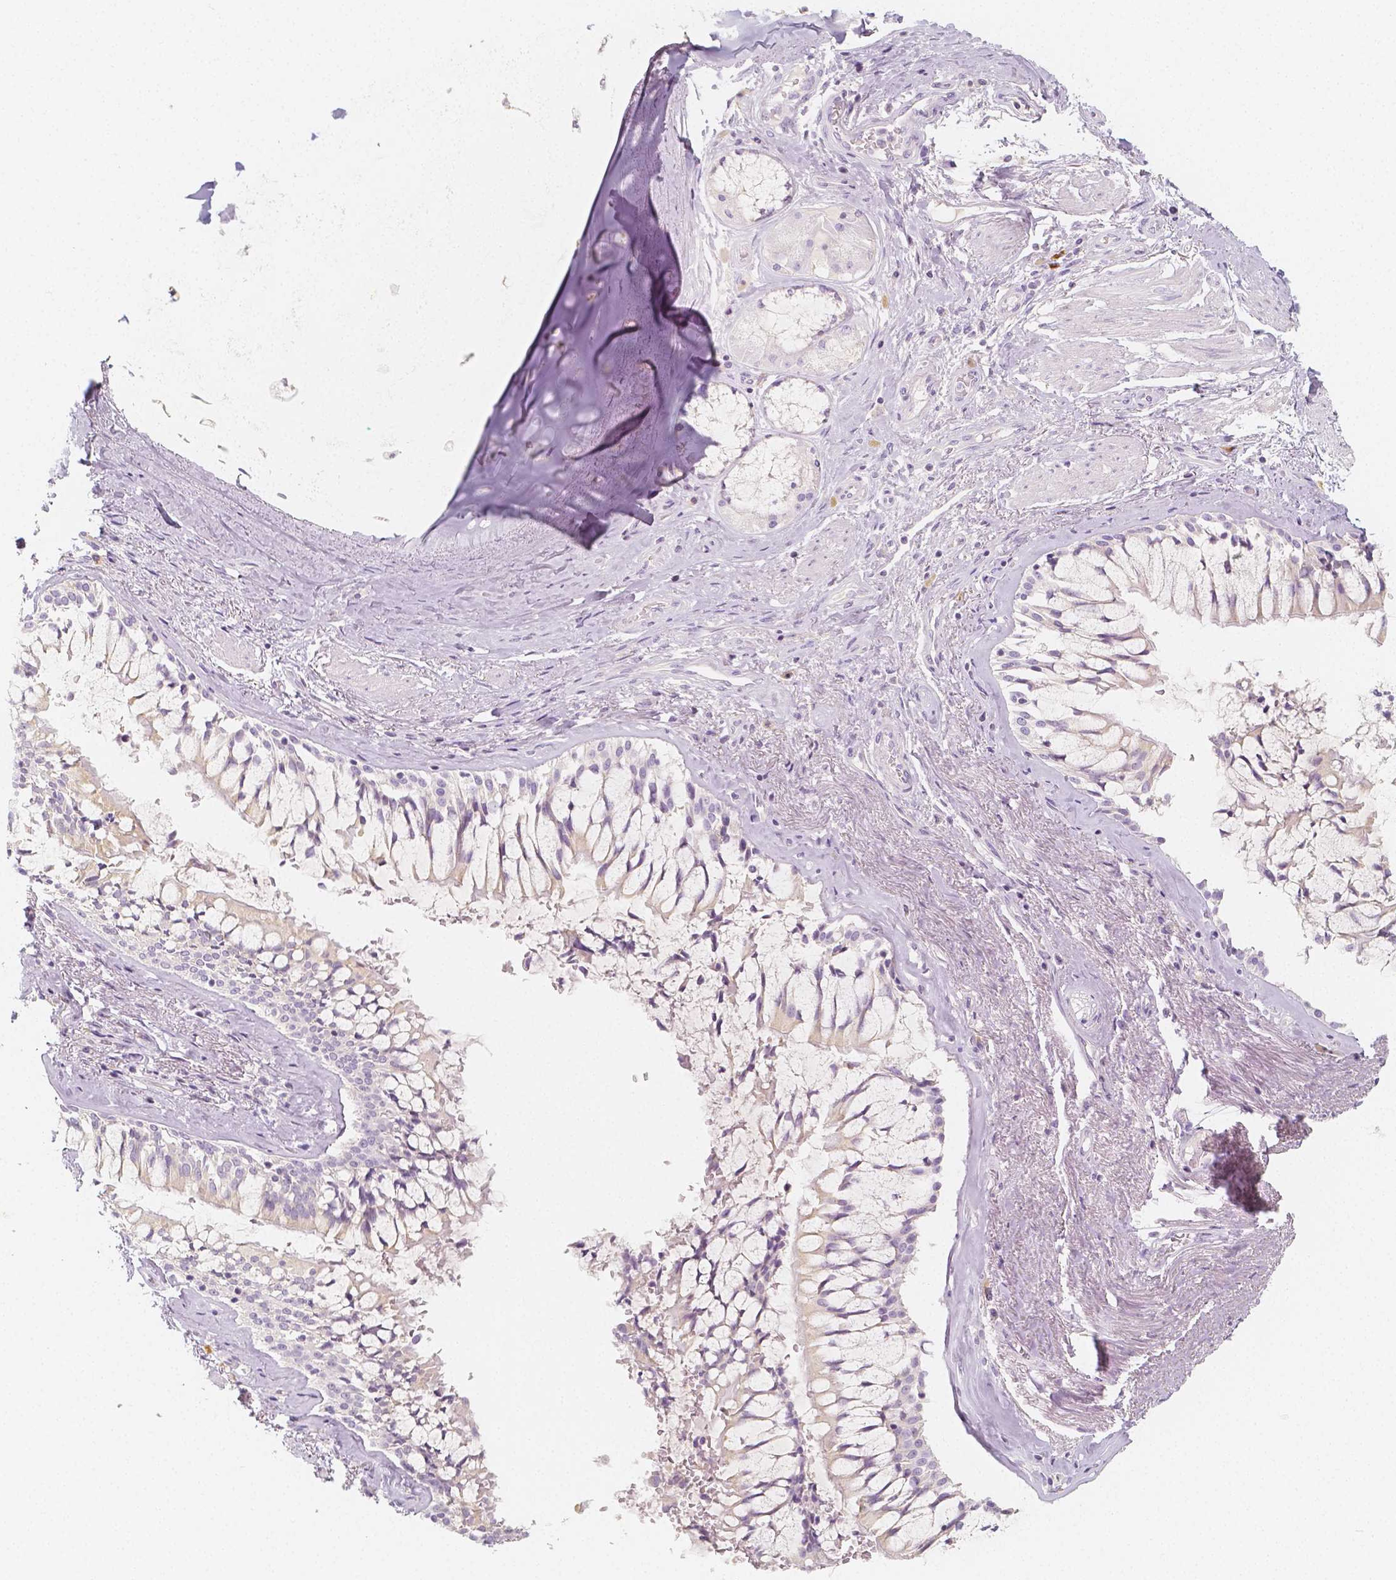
{"staining": {"intensity": "negative", "quantity": "none", "location": "none"}, "tissue": "adipose tissue", "cell_type": "Adipocytes", "image_type": "normal", "snomed": [{"axis": "morphology", "description": "Normal tissue, NOS"}, {"axis": "topography", "description": "Cartilage tissue"}, {"axis": "topography", "description": "Bronchus"}], "caption": "This is a micrograph of IHC staining of normal adipose tissue, which shows no positivity in adipocytes.", "gene": "BATF", "patient": {"sex": "male", "age": 64}}